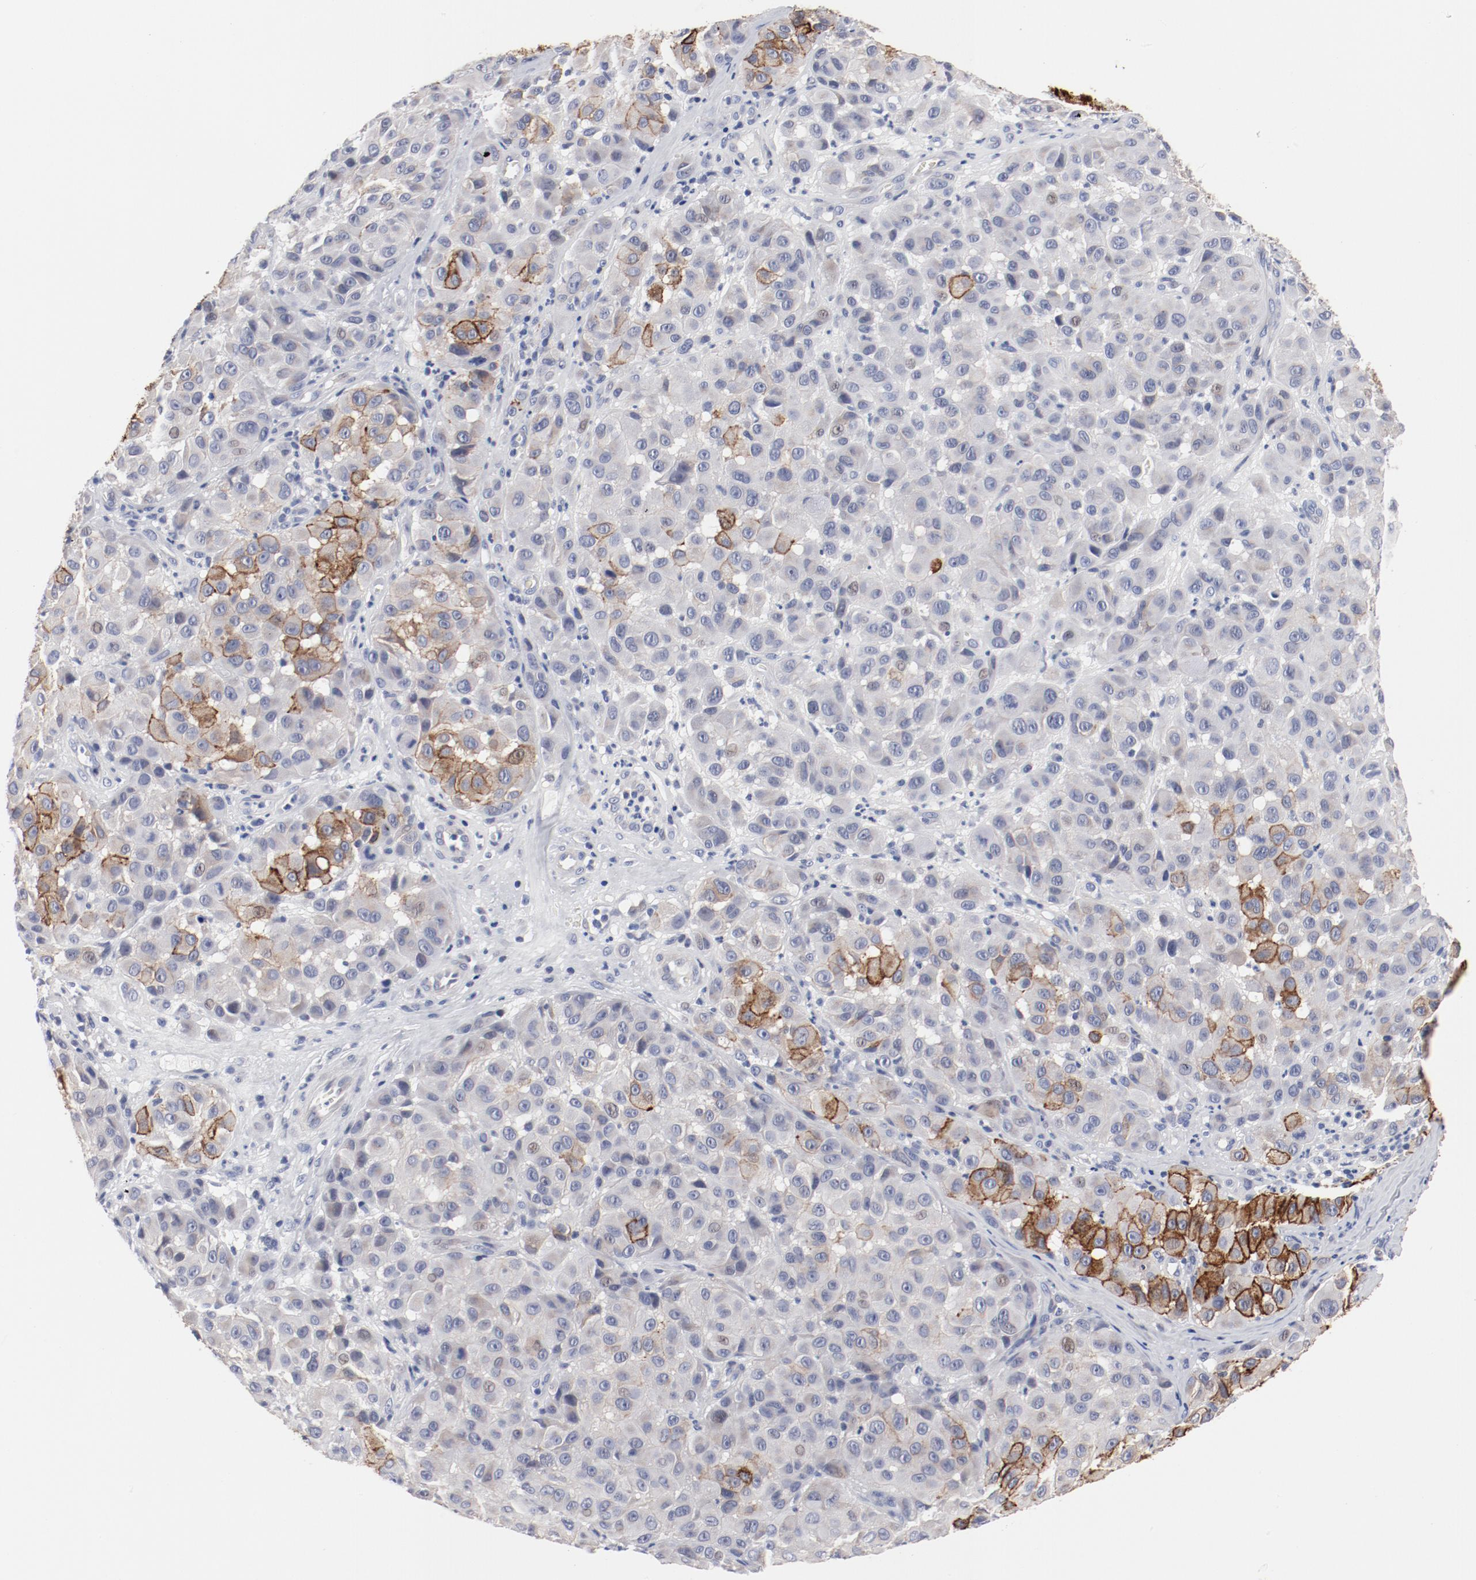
{"staining": {"intensity": "strong", "quantity": "25%-75%", "location": "cytoplasmic/membranous"}, "tissue": "melanoma", "cell_type": "Tumor cells", "image_type": "cancer", "snomed": [{"axis": "morphology", "description": "Malignant melanoma, NOS"}, {"axis": "topography", "description": "Skin"}], "caption": "High-power microscopy captured an immunohistochemistry photomicrograph of malignant melanoma, revealing strong cytoplasmic/membranous expression in about 25%-75% of tumor cells.", "gene": "GPR143", "patient": {"sex": "female", "age": 21}}